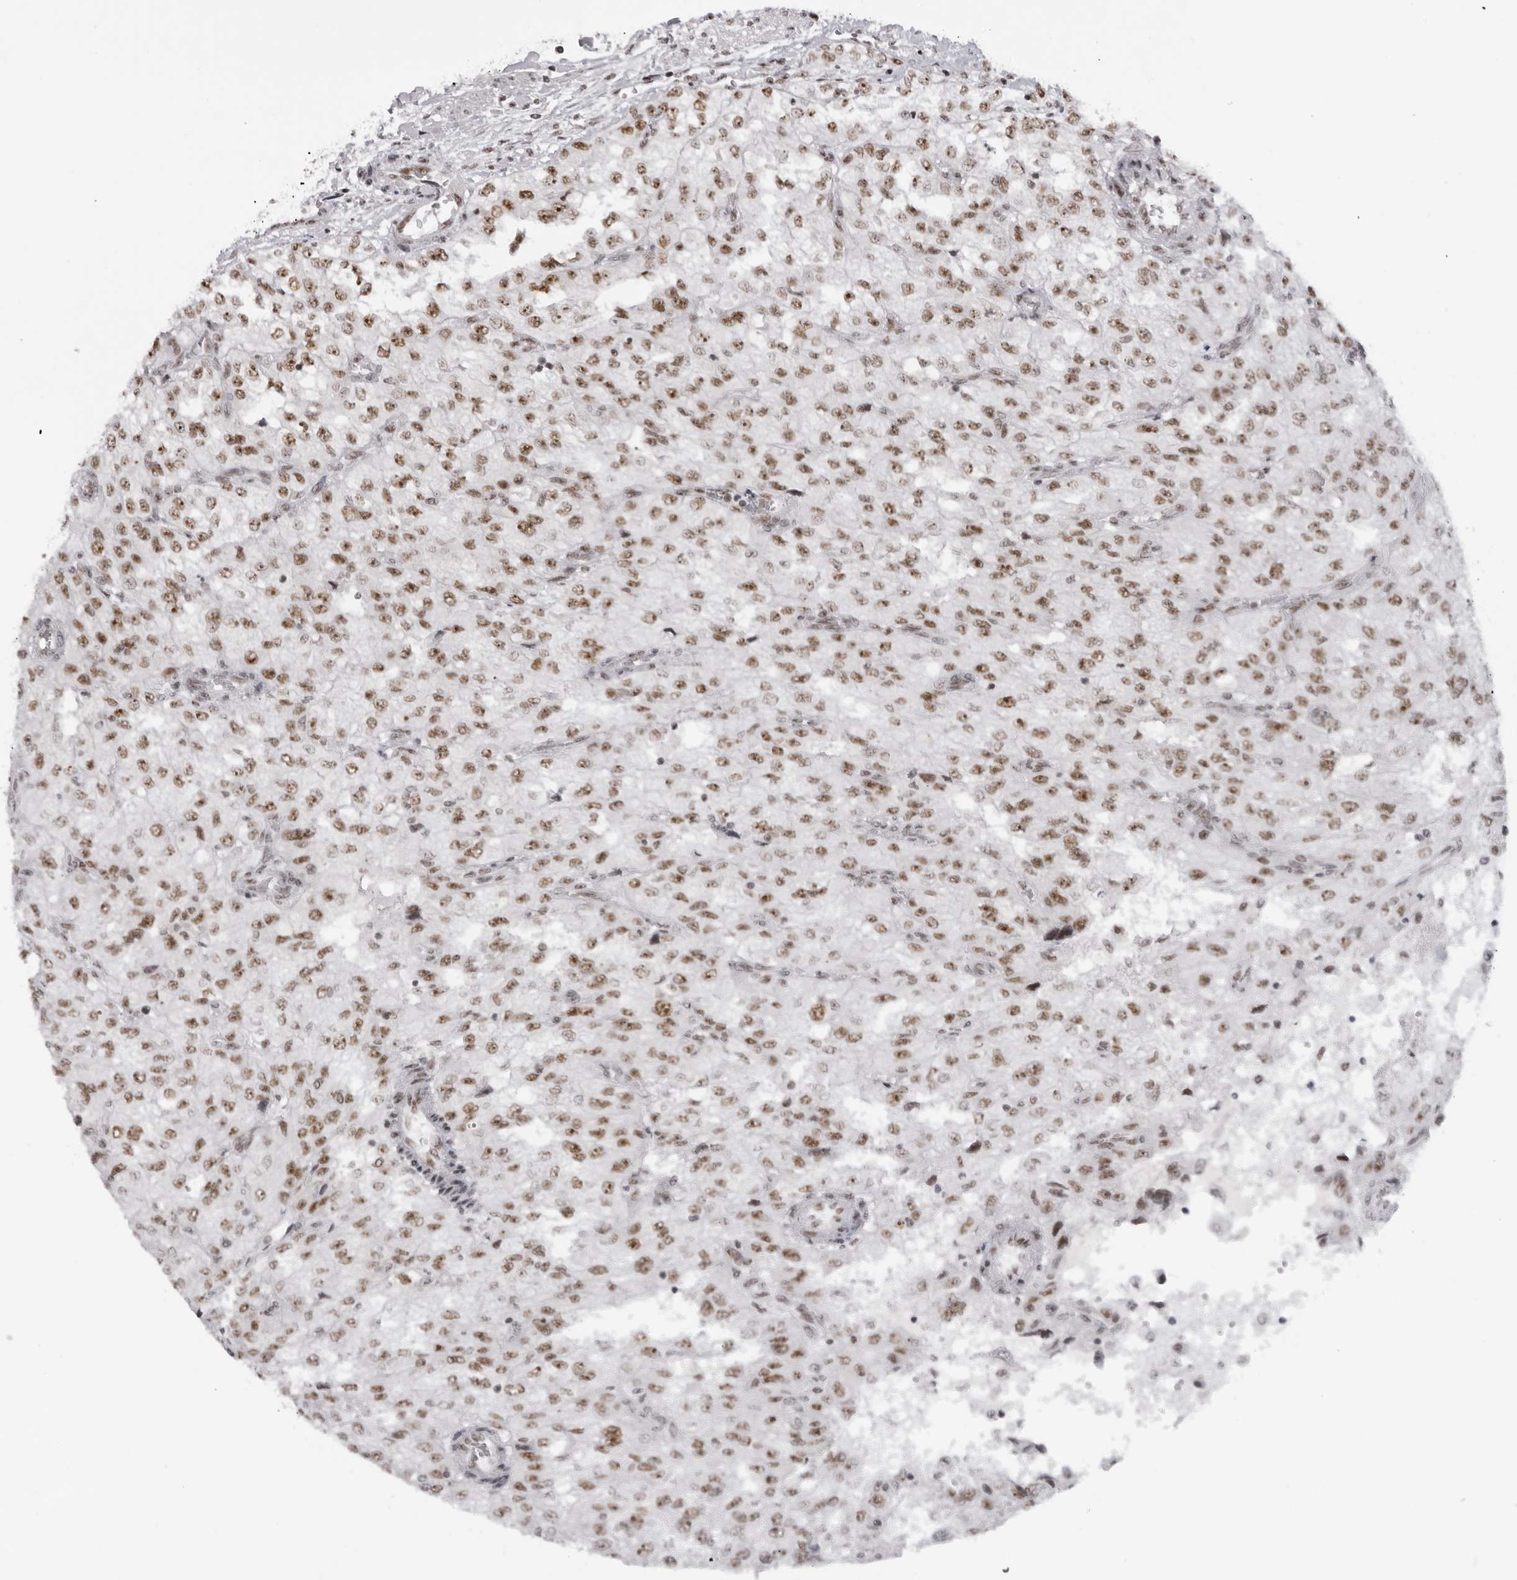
{"staining": {"intensity": "moderate", "quantity": ">75%", "location": "nuclear"}, "tissue": "renal cancer", "cell_type": "Tumor cells", "image_type": "cancer", "snomed": [{"axis": "morphology", "description": "Adenocarcinoma, NOS"}, {"axis": "topography", "description": "Kidney"}], "caption": "Adenocarcinoma (renal) stained with immunohistochemistry displays moderate nuclear positivity in about >75% of tumor cells.", "gene": "DHX9", "patient": {"sex": "female", "age": 54}}